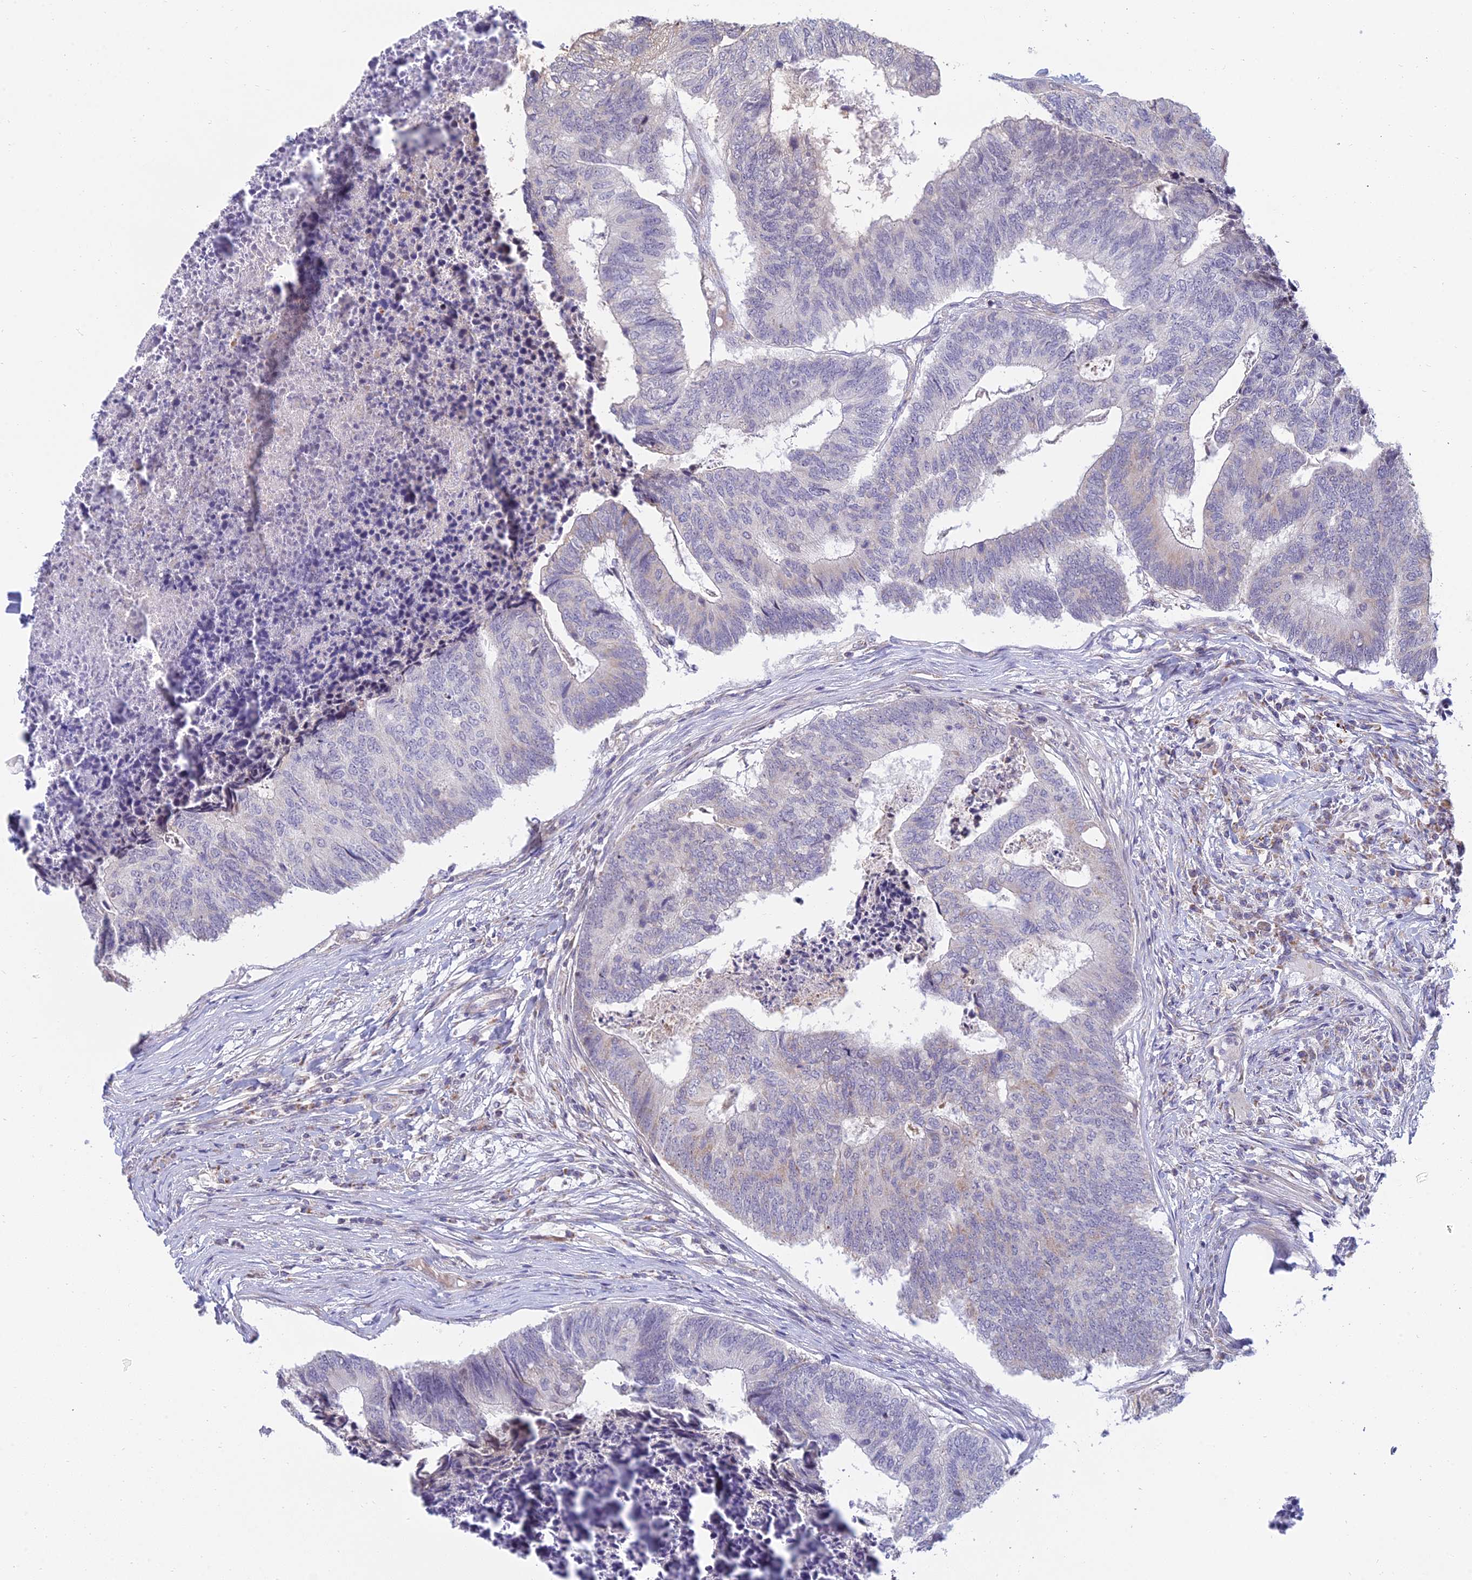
{"staining": {"intensity": "negative", "quantity": "none", "location": "none"}, "tissue": "colorectal cancer", "cell_type": "Tumor cells", "image_type": "cancer", "snomed": [{"axis": "morphology", "description": "Adenocarcinoma, NOS"}, {"axis": "topography", "description": "Colon"}], "caption": "IHC of human adenocarcinoma (colorectal) reveals no expression in tumor cells. The staining was performed using DAB to visualize the protein expression in brown, while the nuclei were stained in blue with hematoxylin (Magnification: 20x).", "gene": "CFAP206", "patient": {"sex": "female", "age": 67}}